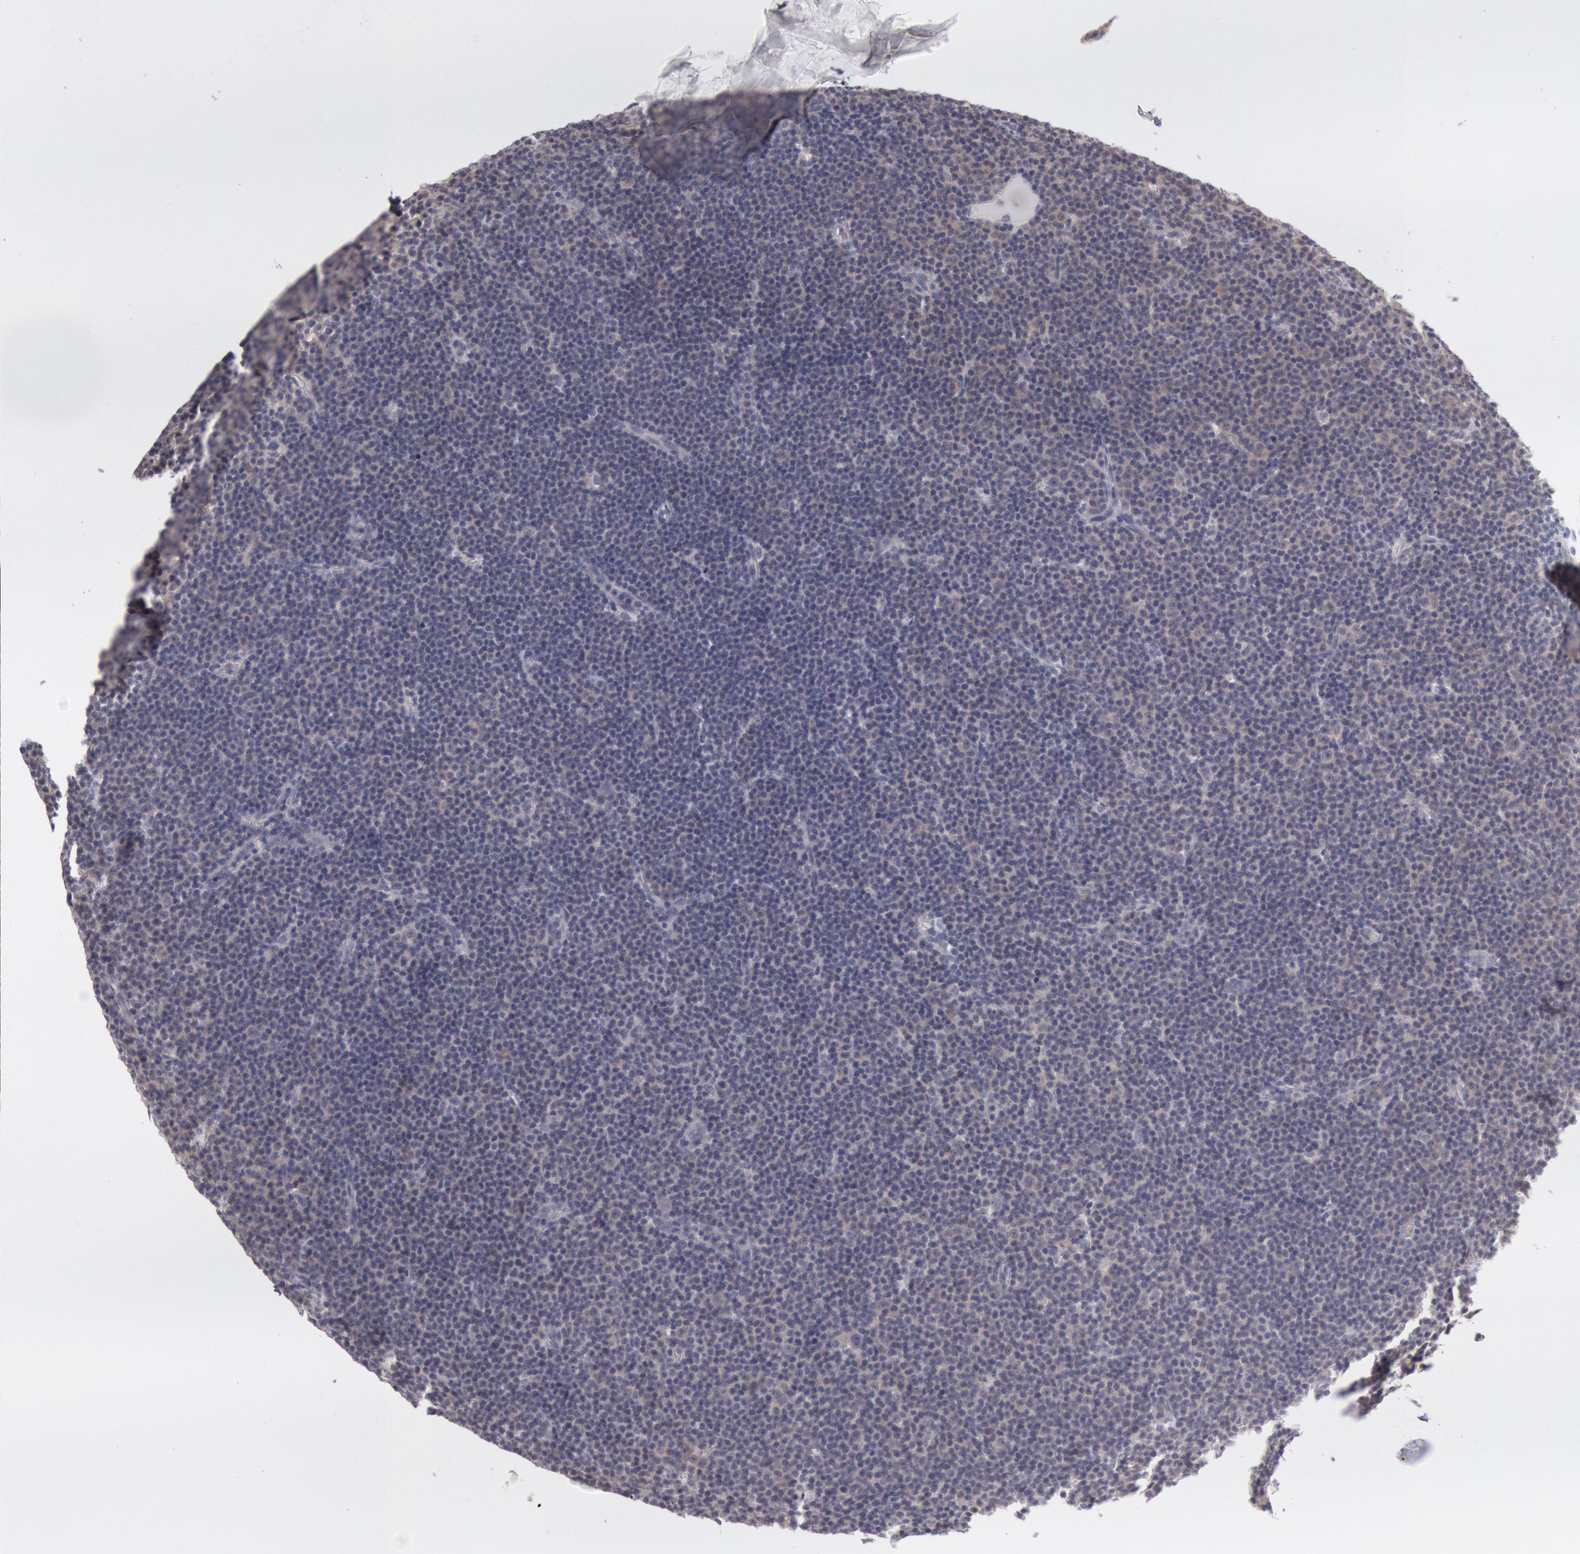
{"staining": {"intensity": "negative", "quantity": "none", "location": "none"}, "tissue": "lymphoma", "cell_type": "Tumor cells", "image_type": "cancer", "snomed": [{"axis": "morphology", "description": "Malignant lymphoma, non-Hodgkin's type, Low grade"}, {"axis": "topography", "description": "Lymph node"}], "caption": "A high-resolution photomicrograph shows IHC staining of low-grade malignant lymphoma, non-Hodgkin's type, which displays no significant expression in tumor cells.", "gene": "JOSD1", "patient": {"sex": "male", "age": 57}}